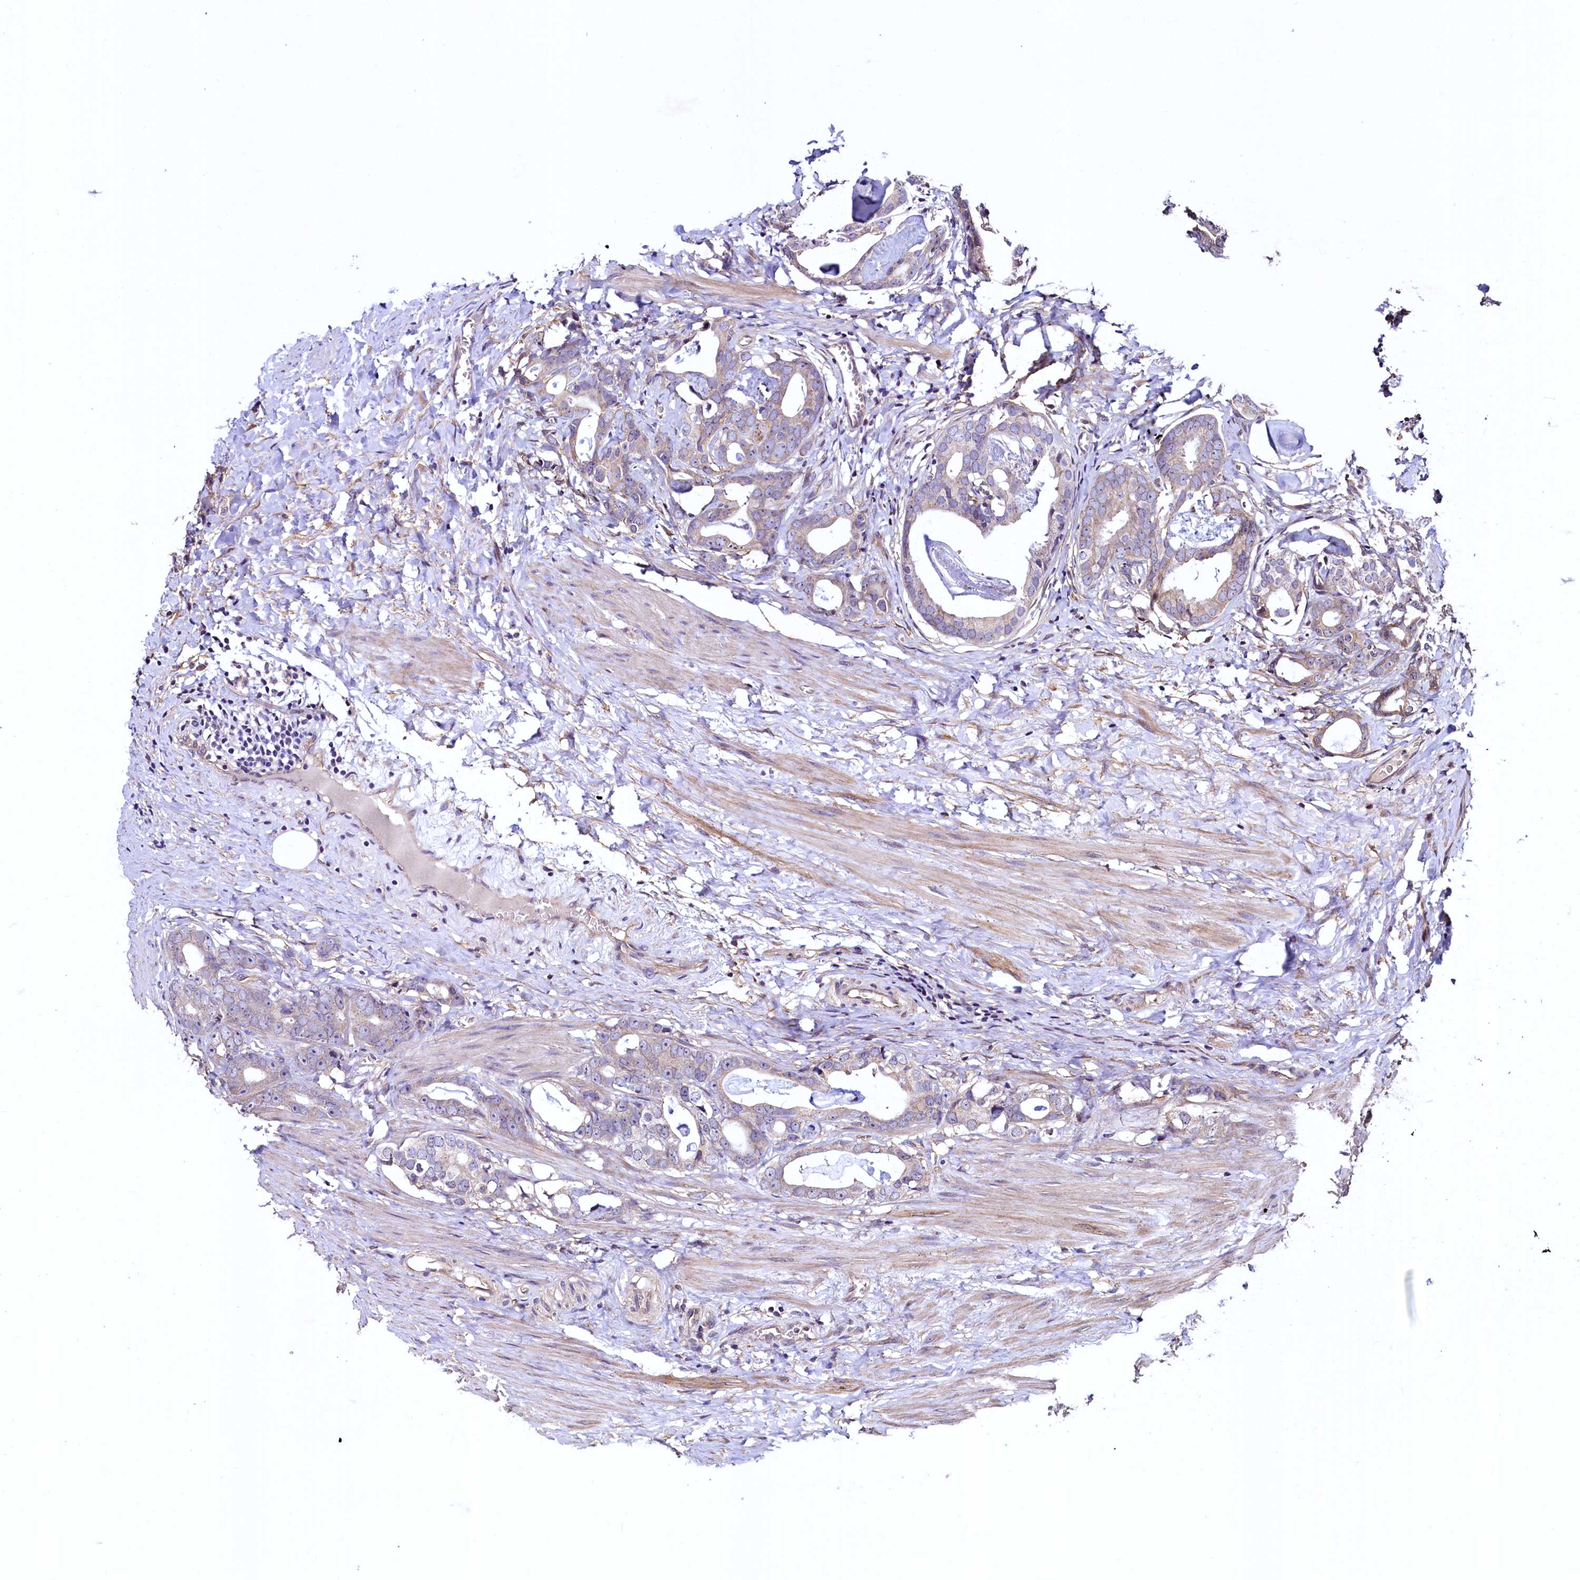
{"staining": {"intensity": "negative", "quantity": "none", "location": "none"}, "tissue": "prostate cancer", "cell_type": "Tumor cells", "image_type": "cancer", "snomed": [{"axis": "morphology", "description": "Adenocarcinoma, Low grade"}, {"axis": "topography", "description": "Prostate"}], "caption": "Tumor cells show no significant protein expression in prostate low-grade adenocarcinoma.", "gene": "PALM", "patient": {"sex": "male", "age": 71}}